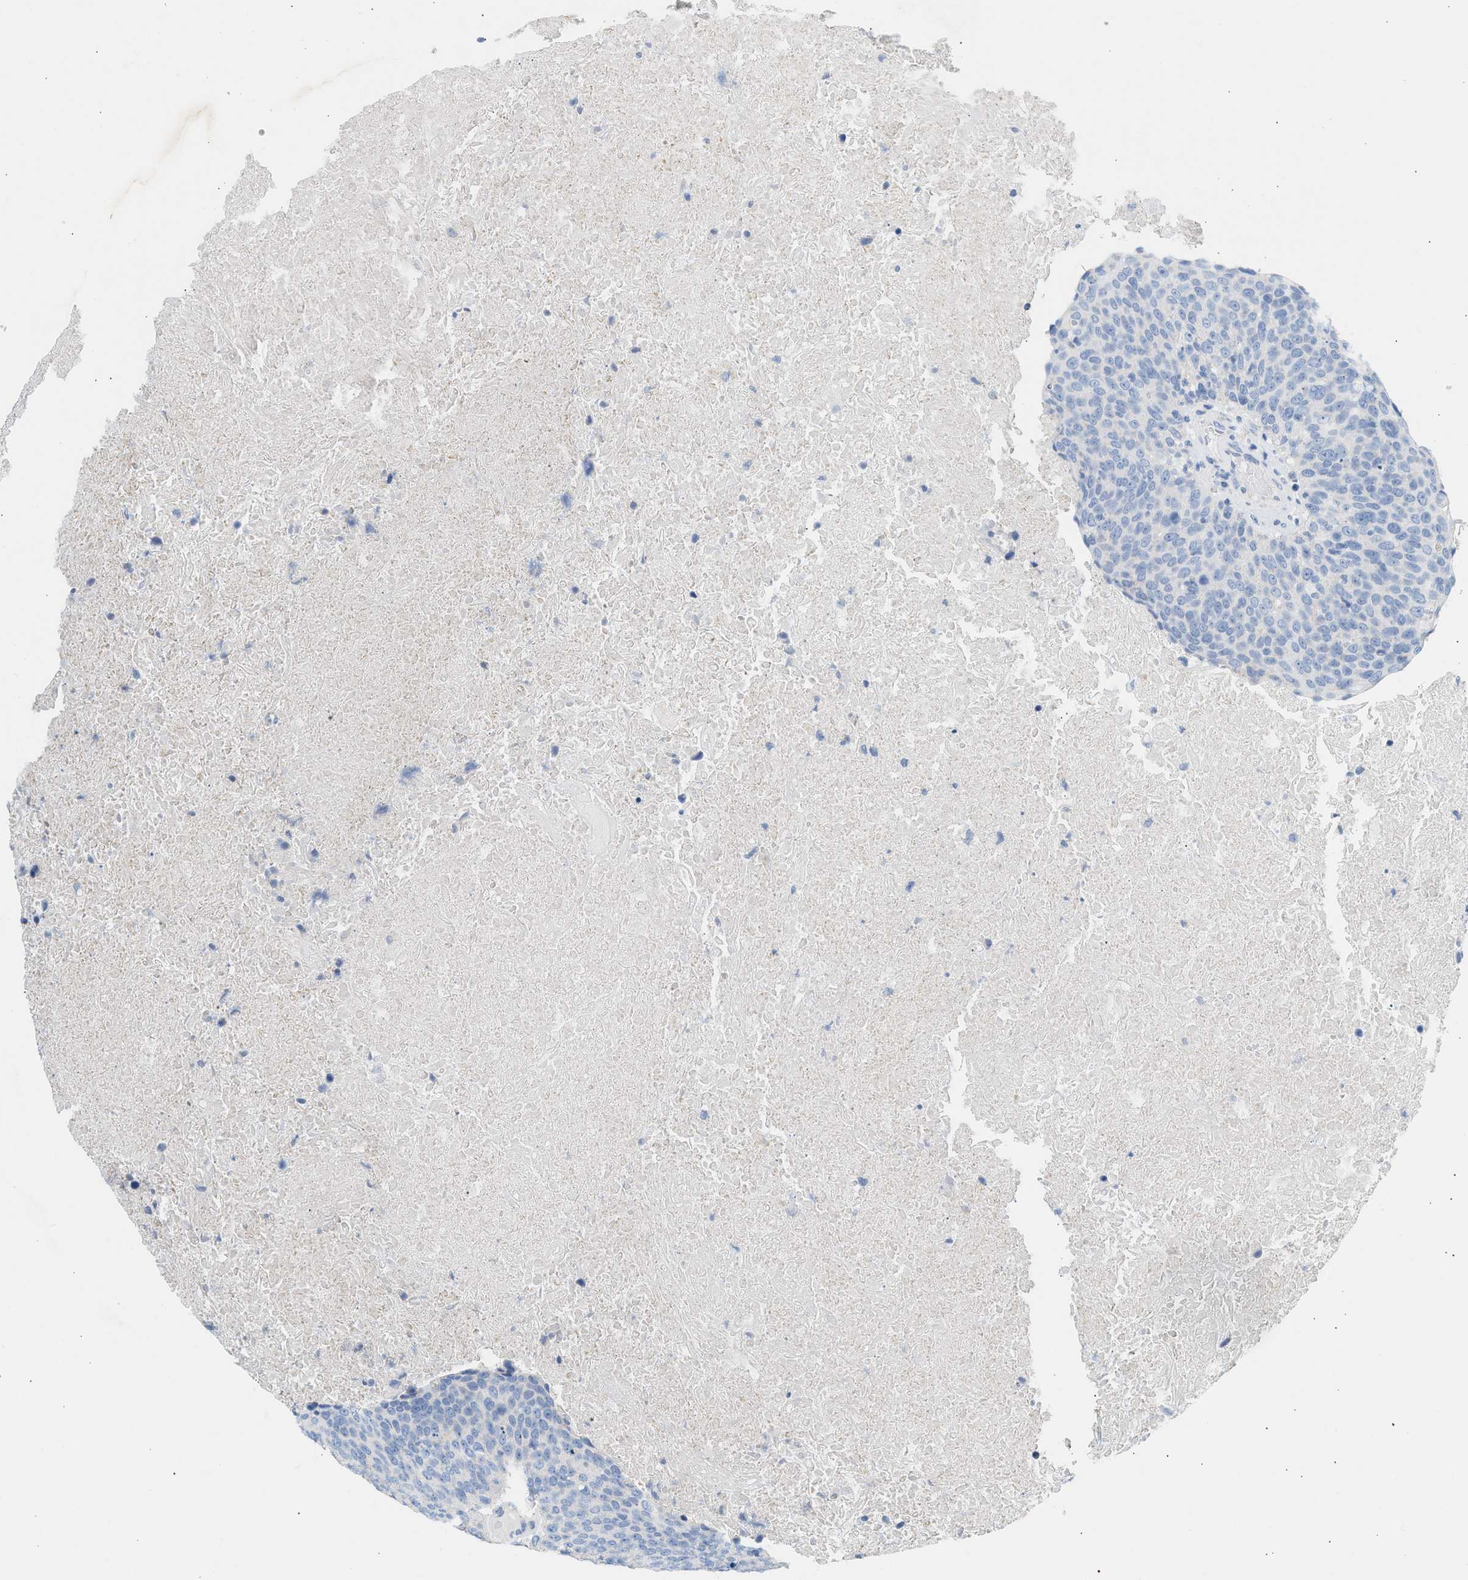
{"staining": {"intensity": "negative", "quantity": "none", "location": "none"}, "tissue": "head and neck cancer", "cell_type": "Tumor cells", "image_type": "cancer", "snomed": [{"axis": "morphology", "description": "Squamous cell carcinoma, NOS"}, {"axis": "morphology", "description": "Squamous cell carcinoma, metastatic, NOS"}, {"axis": "topography", "description": "Lymph node"}, {"axis": "topography", "description": "Head-Neck"}], "caption": "Tumor cells show no significant protein staining in head and neck squamous cell carcinoma.", "gene": "NDUFS8", "patient": {"sex": "male", "age": 62}}